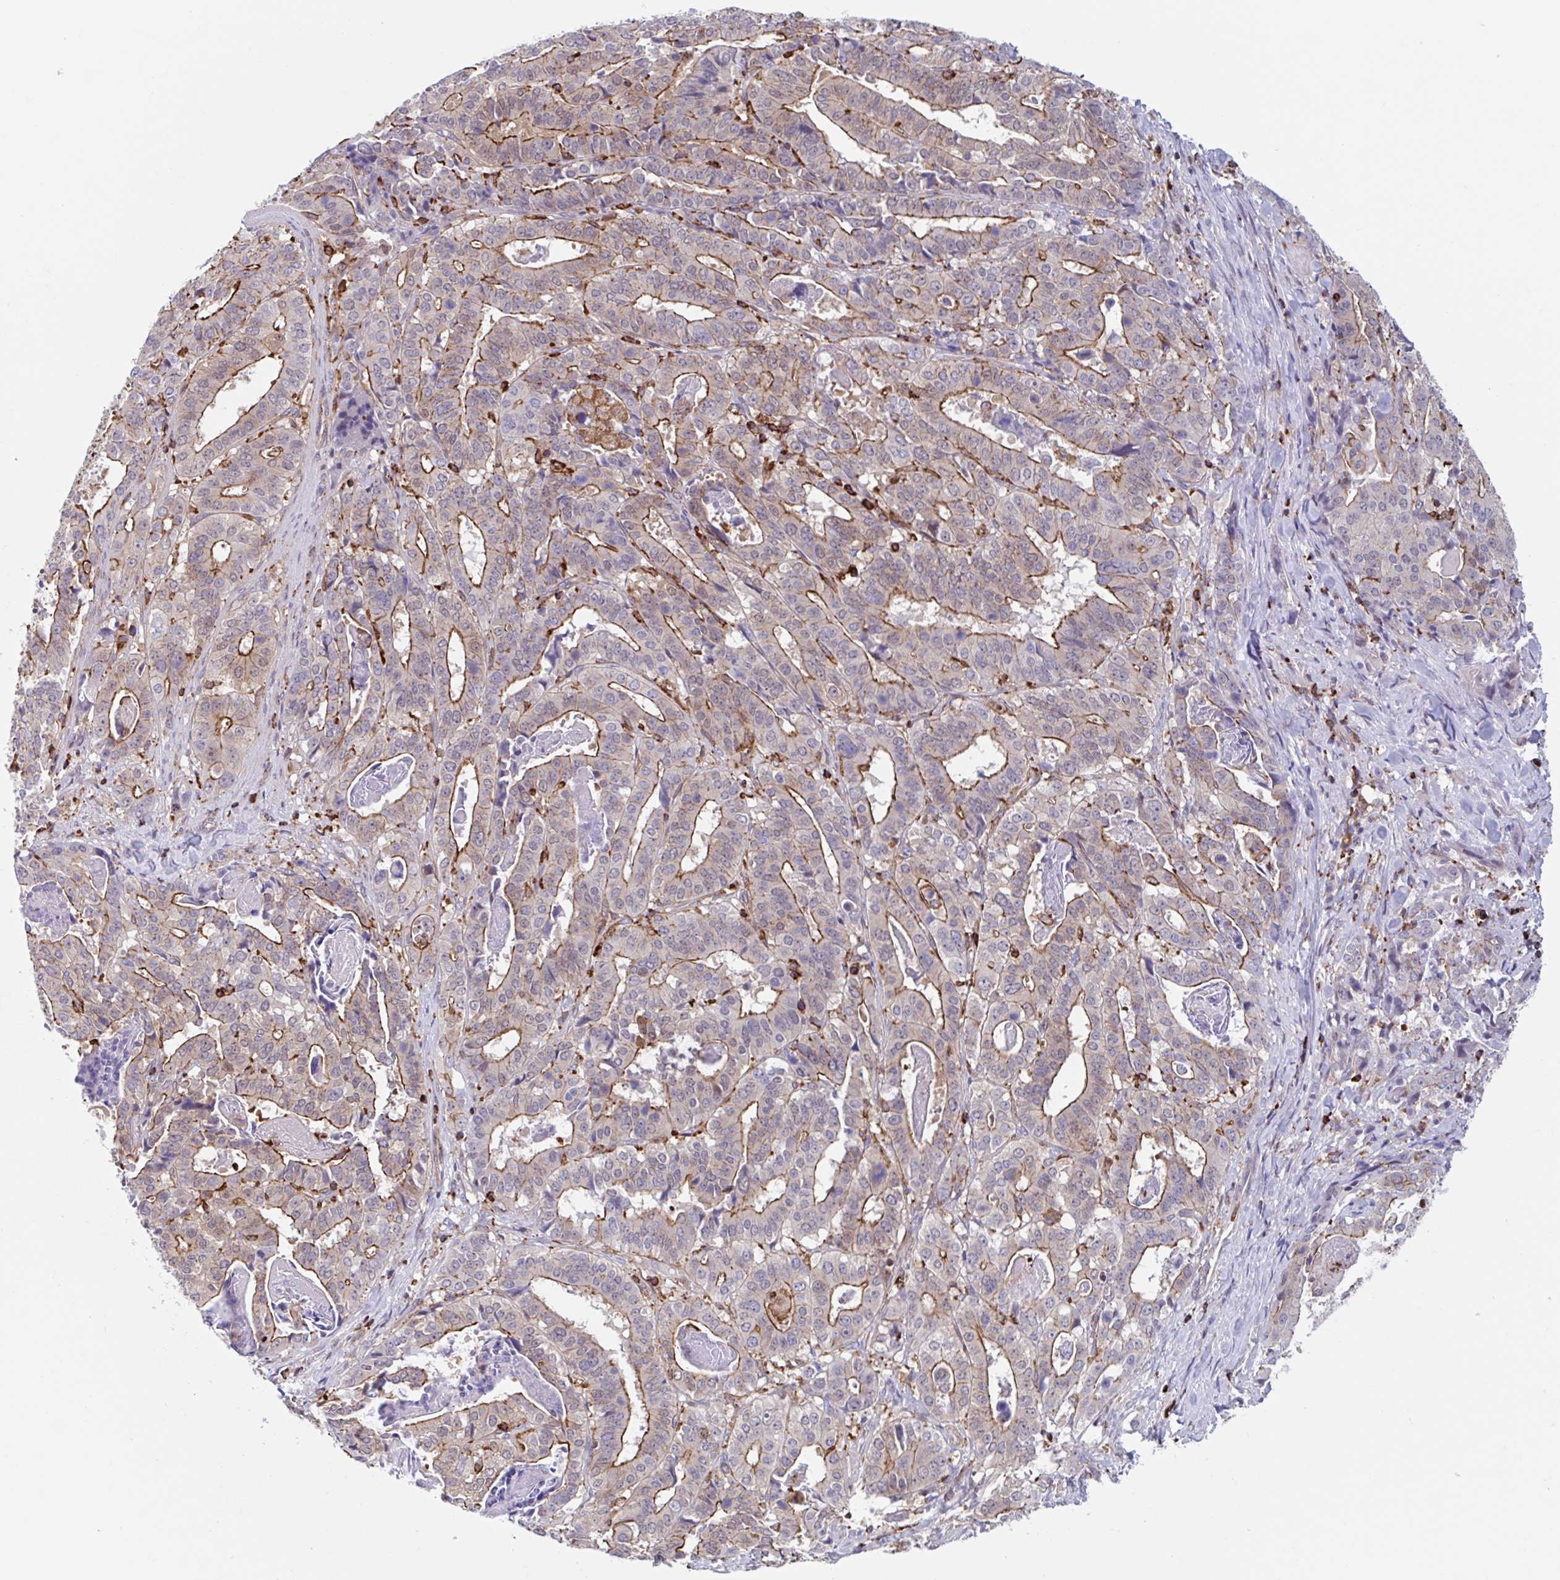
{"staining": {"intensity": "moderate", "quantity": ">75%", "location": "cytoplasmic/membranous"}, "tissue": "stomach cancer", "cell_type": "Tumor cells", "image_type": "cancer", "snomed": [{"axis": "morphology", "description": "Adenocarcinoma, NOS"}, {"axis": "topography", "description": "Stomach"}], "caption": "Moderate cytoplasmic/membranous positivity is identified in about >75% of tumor cells in stomach cancer.", "gene": "EFHD1", "patient": {"sex": "male", "age": 48}}